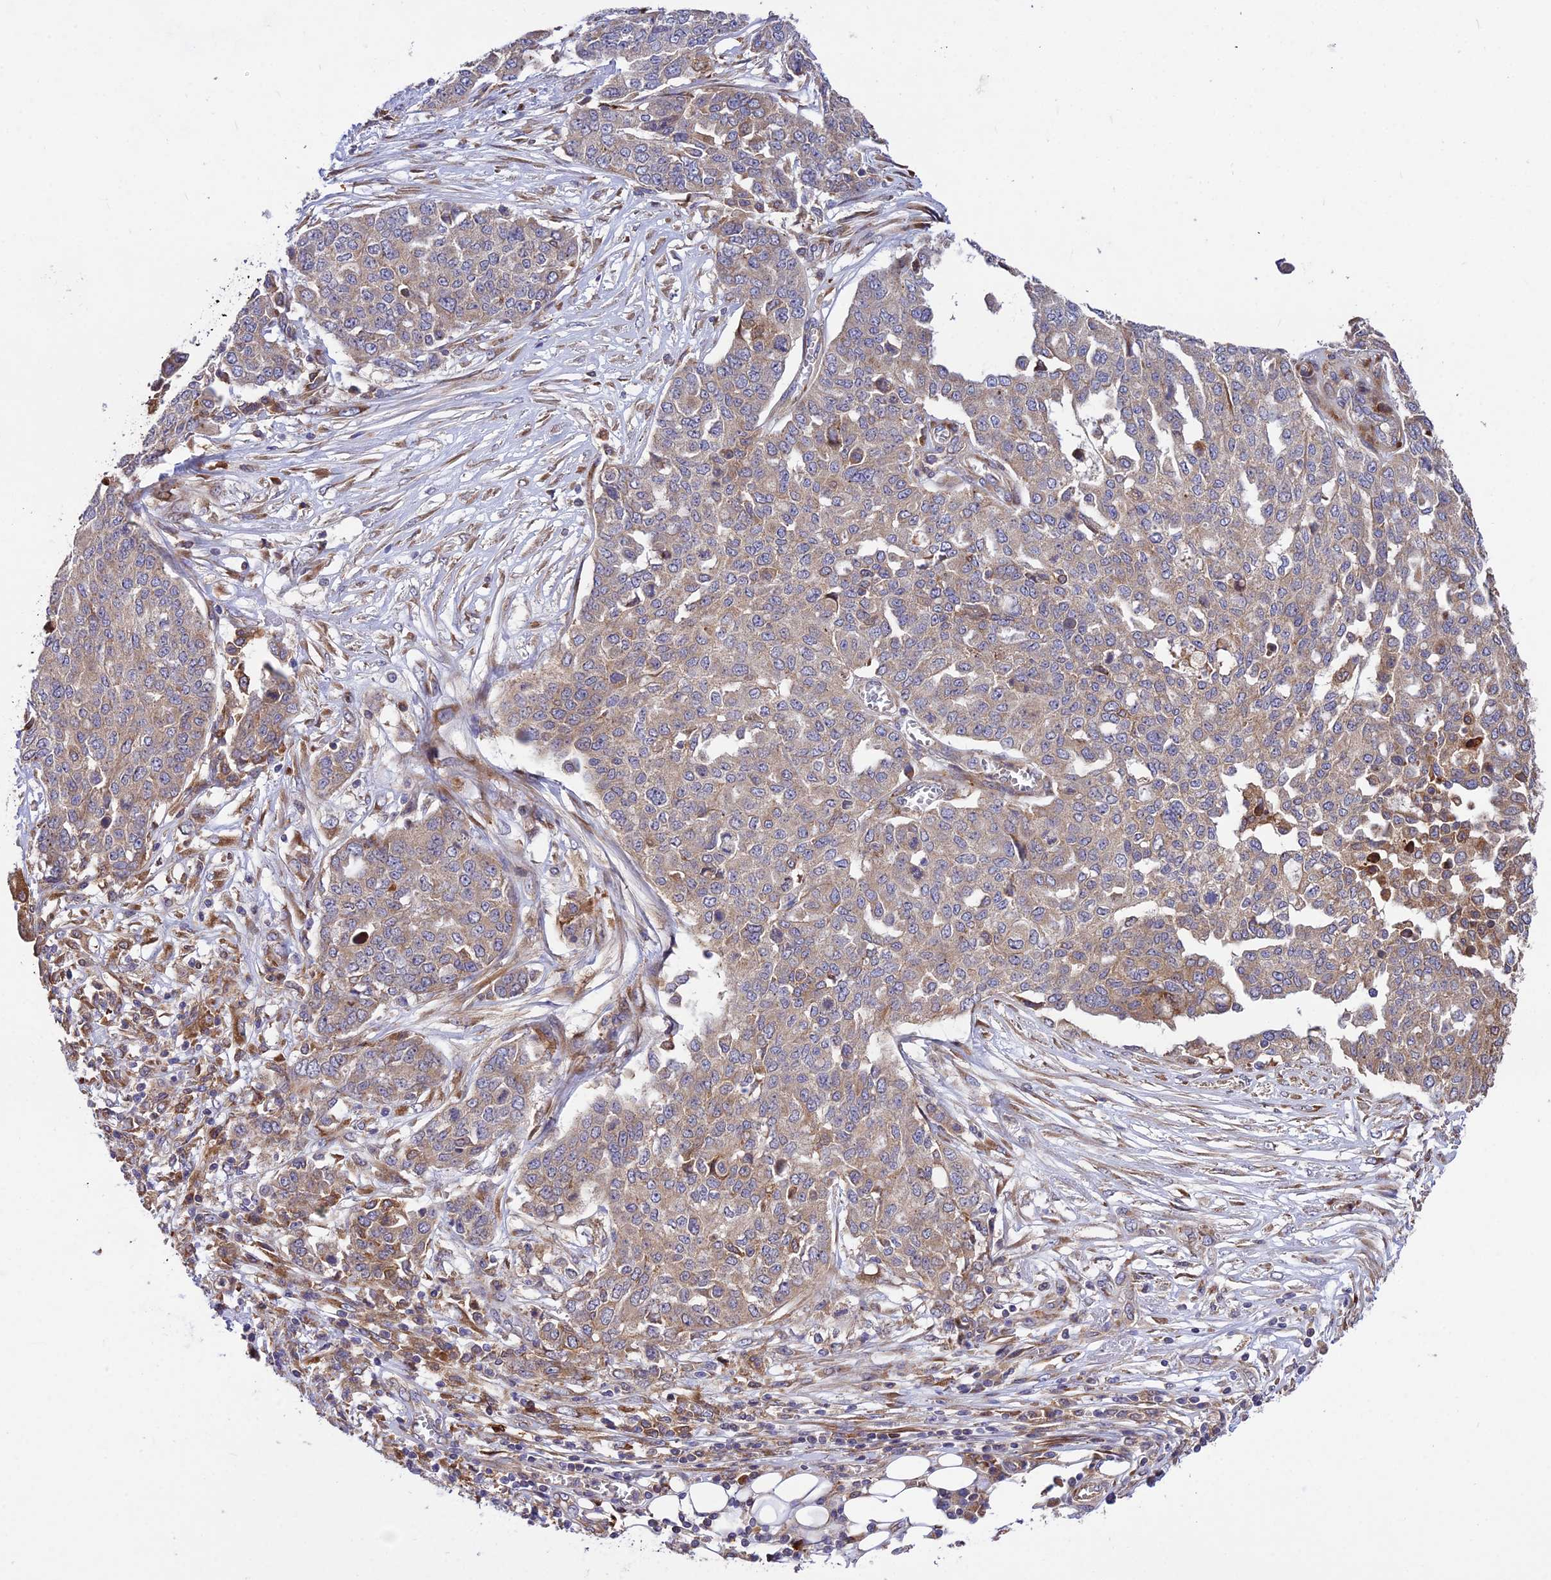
{"staining": {"intensity": "moderate", "quantity": ">75%", "location": "cytoplasmic/membranous"}, "tissue": "ovarian cancer", "cell_type": "Tumor cells", "image_type": "cancer", "snomed": [{"axis": "morphology", "description": "Cystadenocarcinoma, serous, NOS"}, {"axis": "topography", "description": "Soft tissue"}, {"axis": "topography", "description": "Ovary"}], "caption": "This image displays IHC staining of ovarian cancer, with medium moderate cytoplasmic/membranous positivity in approximately >75% of tumor cells.", "gene": "ROCK1", "patient": {"sex": "female", "age": 57}}